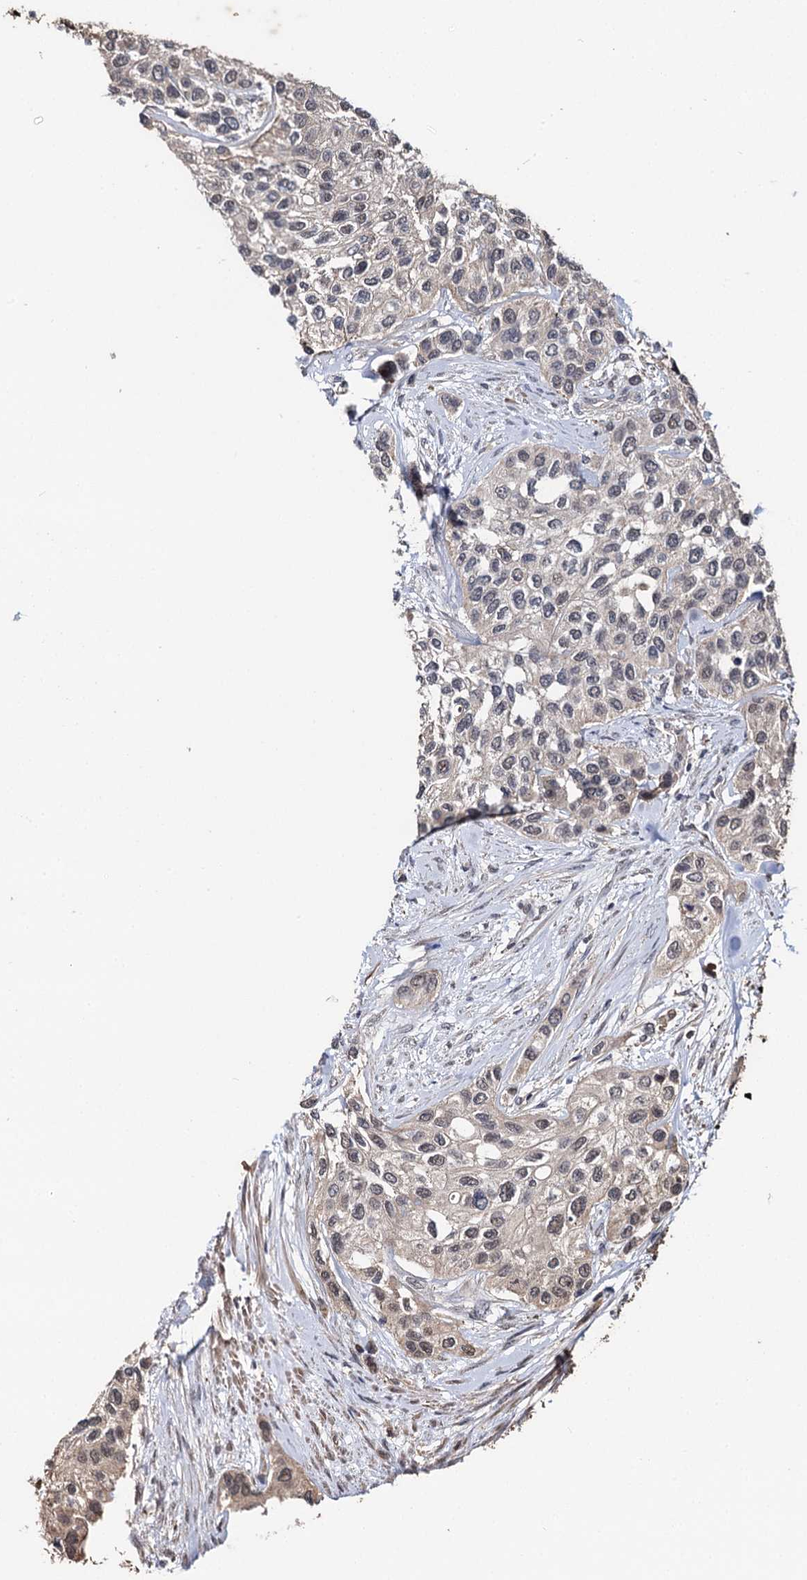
{"staining": {"intensity": "negative", "quantity": "none", "location": "none"}, "tissue": "urothelial cancer", "cell_type": "Tumor cells", "image_type": "cancer", "snomed": [{"axis": "morphology", "description": "Normal tissue, NOS"}, {"axis": "morphology", "description": "Urothelial carcinoma, High grade"}, {"axis": "topography", "description": "Vascular tissue"}, {"axis": "topography", "description": "Urinary bladder"}], "caption": "High-grade urothelial carcinoma was stained to show a protein in brown. There is no significant positivity in tumor cells. The staining is performed using DAB brown chromogen with nuclei counter-stained in using hematoxylin.", "gene": "SLC46A3", "patient": {"sex": "female", "age": 56}}